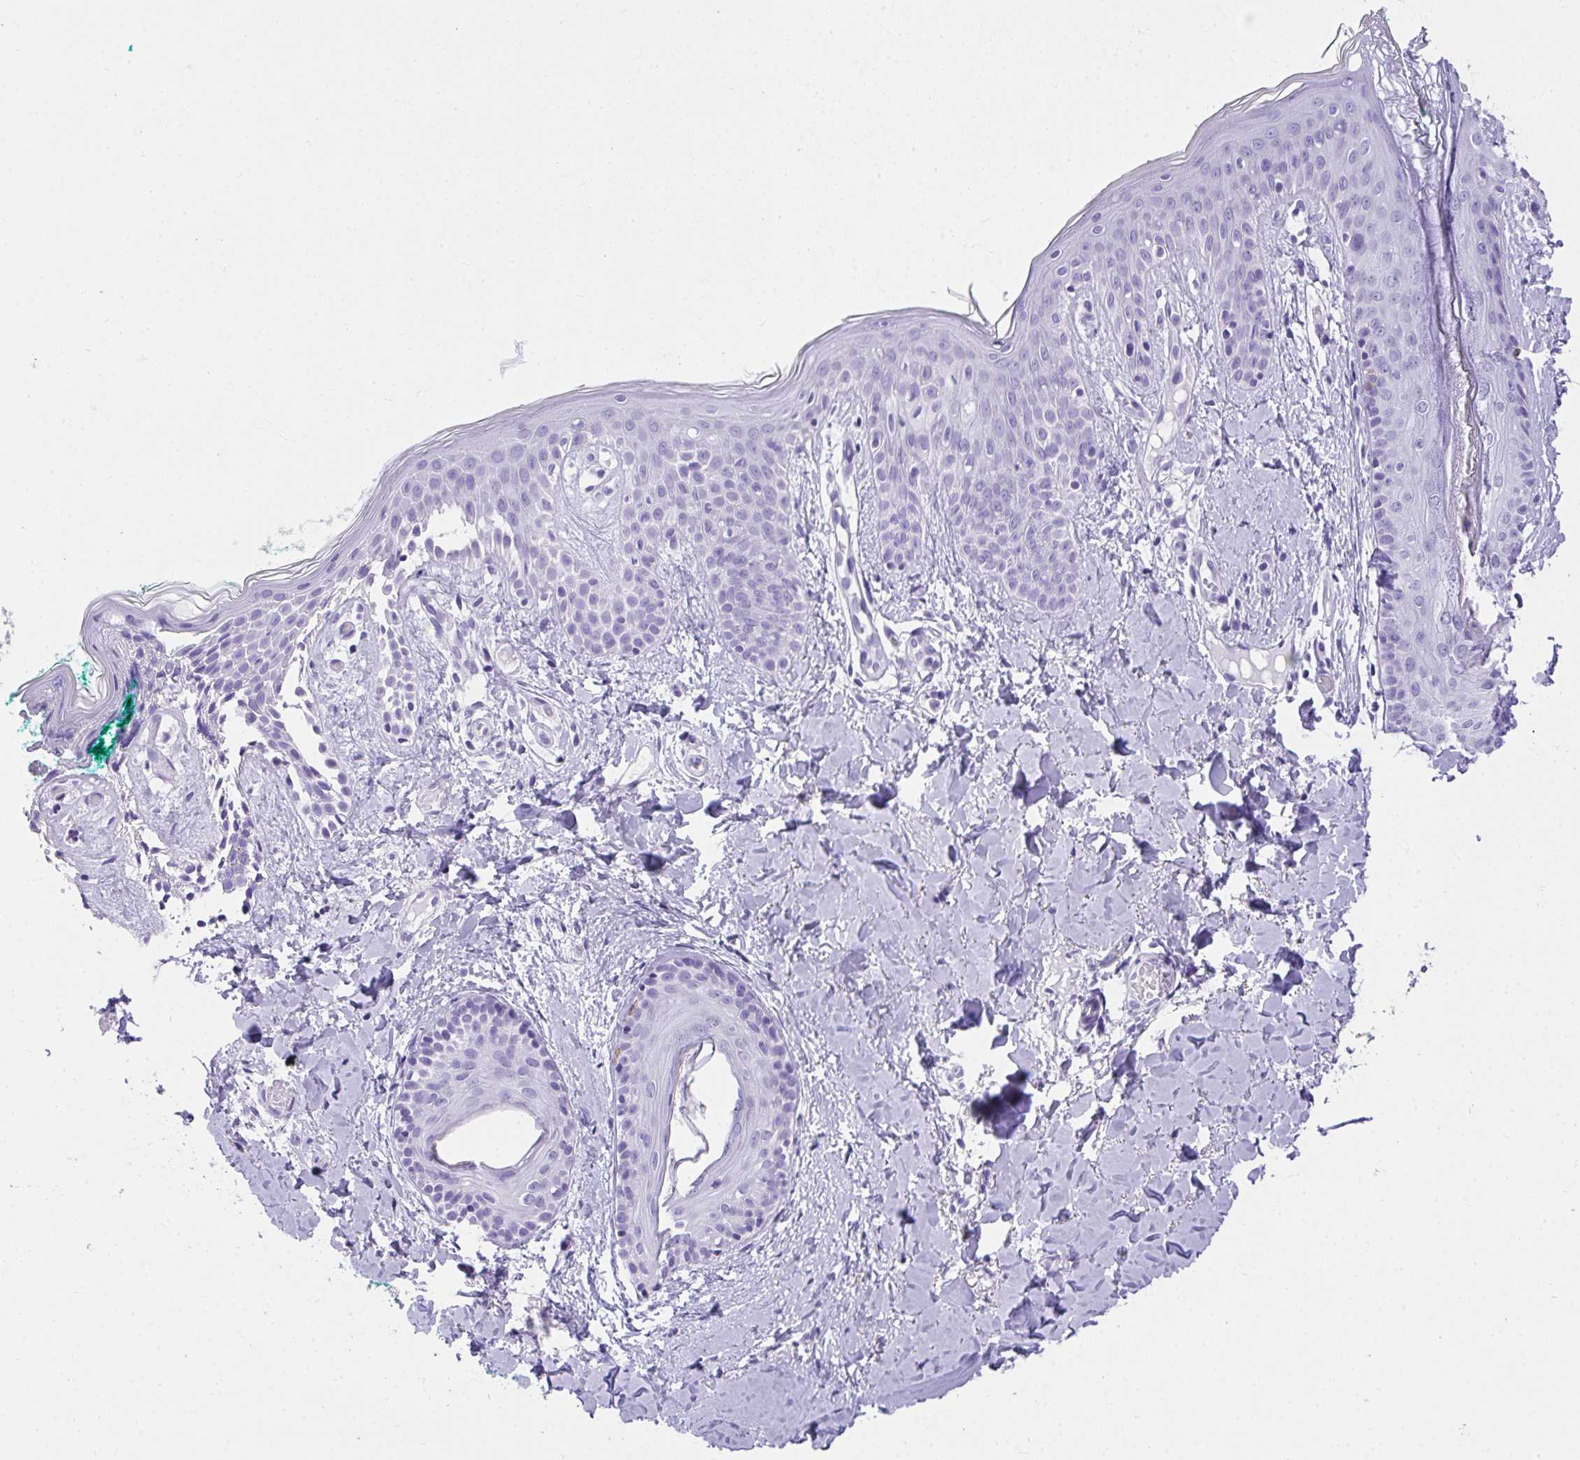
{"staining": {"intensity": "negative", "quantity": "none", "location": "none"}, "tissue": "skin", "cell_type": "Fibroblasts", "image_type": "normal", "snomed": [{"axis": "morphology", "description": "Normal tissue, NOS"}, {"axis": "topography", "description": "Skin"}], "caption": "DAB immunohistochemical staining of normal human skin shows no significant expression in fibroblasts. (IHC, brightfield microscopy, high magnification).", "gene": "AVIL", "patient": {"sex": "male", "age": 16}}